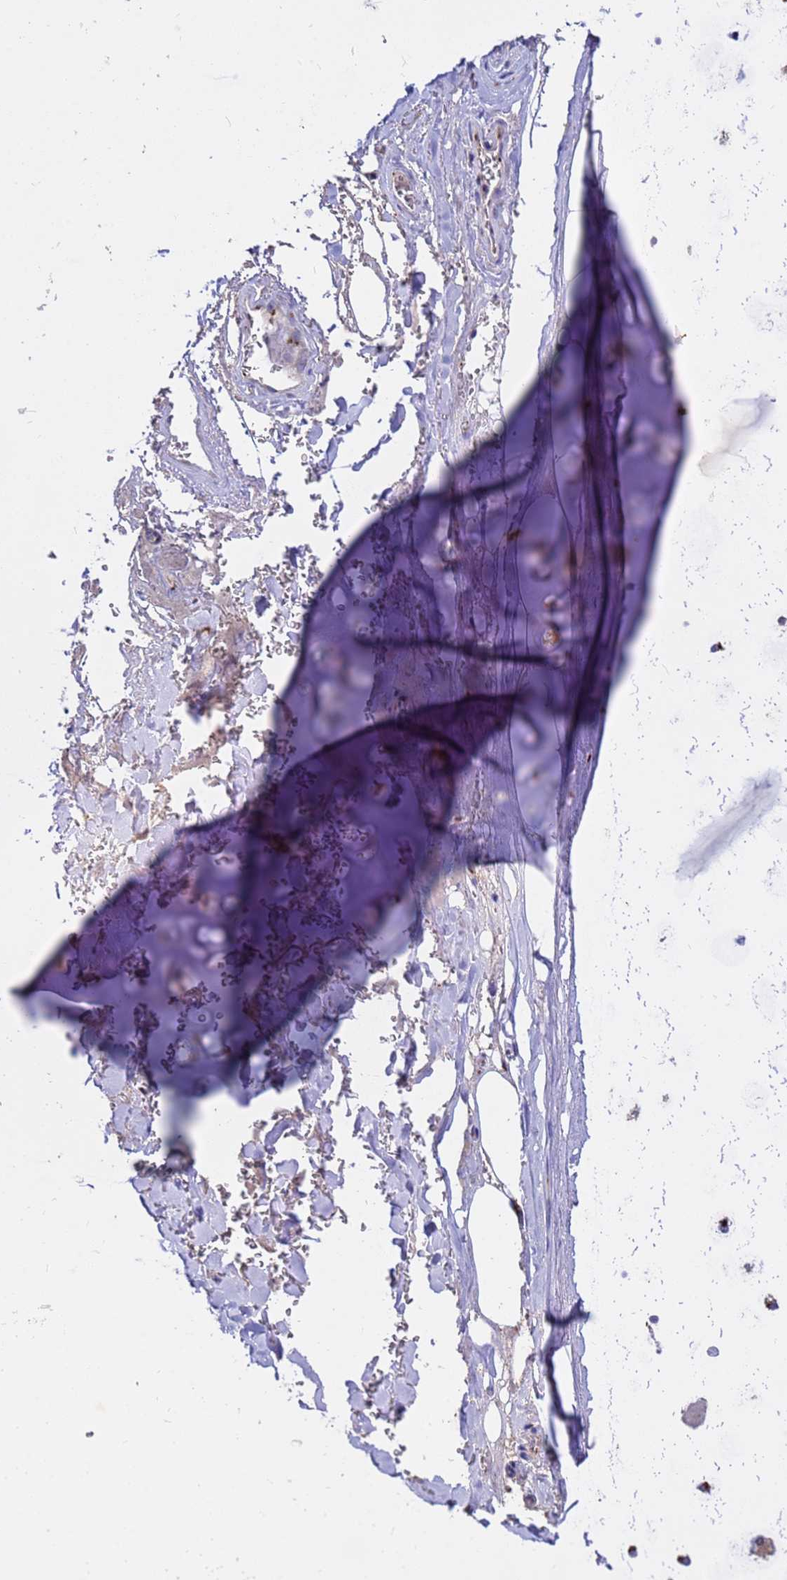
{"staining": {"intensity": "negative", "quantity": "none", "location": "none"}, "tissue": "adipose tissue", "cell_type": "Adipocytes", "image_type": "normal", "snomed": [{"axis": "morphology", "description": "Normal tissue, NOS"}, {"axis": "topography", "description": "Cartilage tissue"}], "caption": "High magnification brightfield microscopy of benign adipose tissue stained with DAB (3,3'-diaminobenzidine) (brown) and counterstained with hematoxylin (blue): adipocytes show no significant positivity. (DAB immunohistochemistry (IHC) with hematoxylin counter stain).", "gene": "HPS3", "patient": {"sex": "male", "age": 66}}